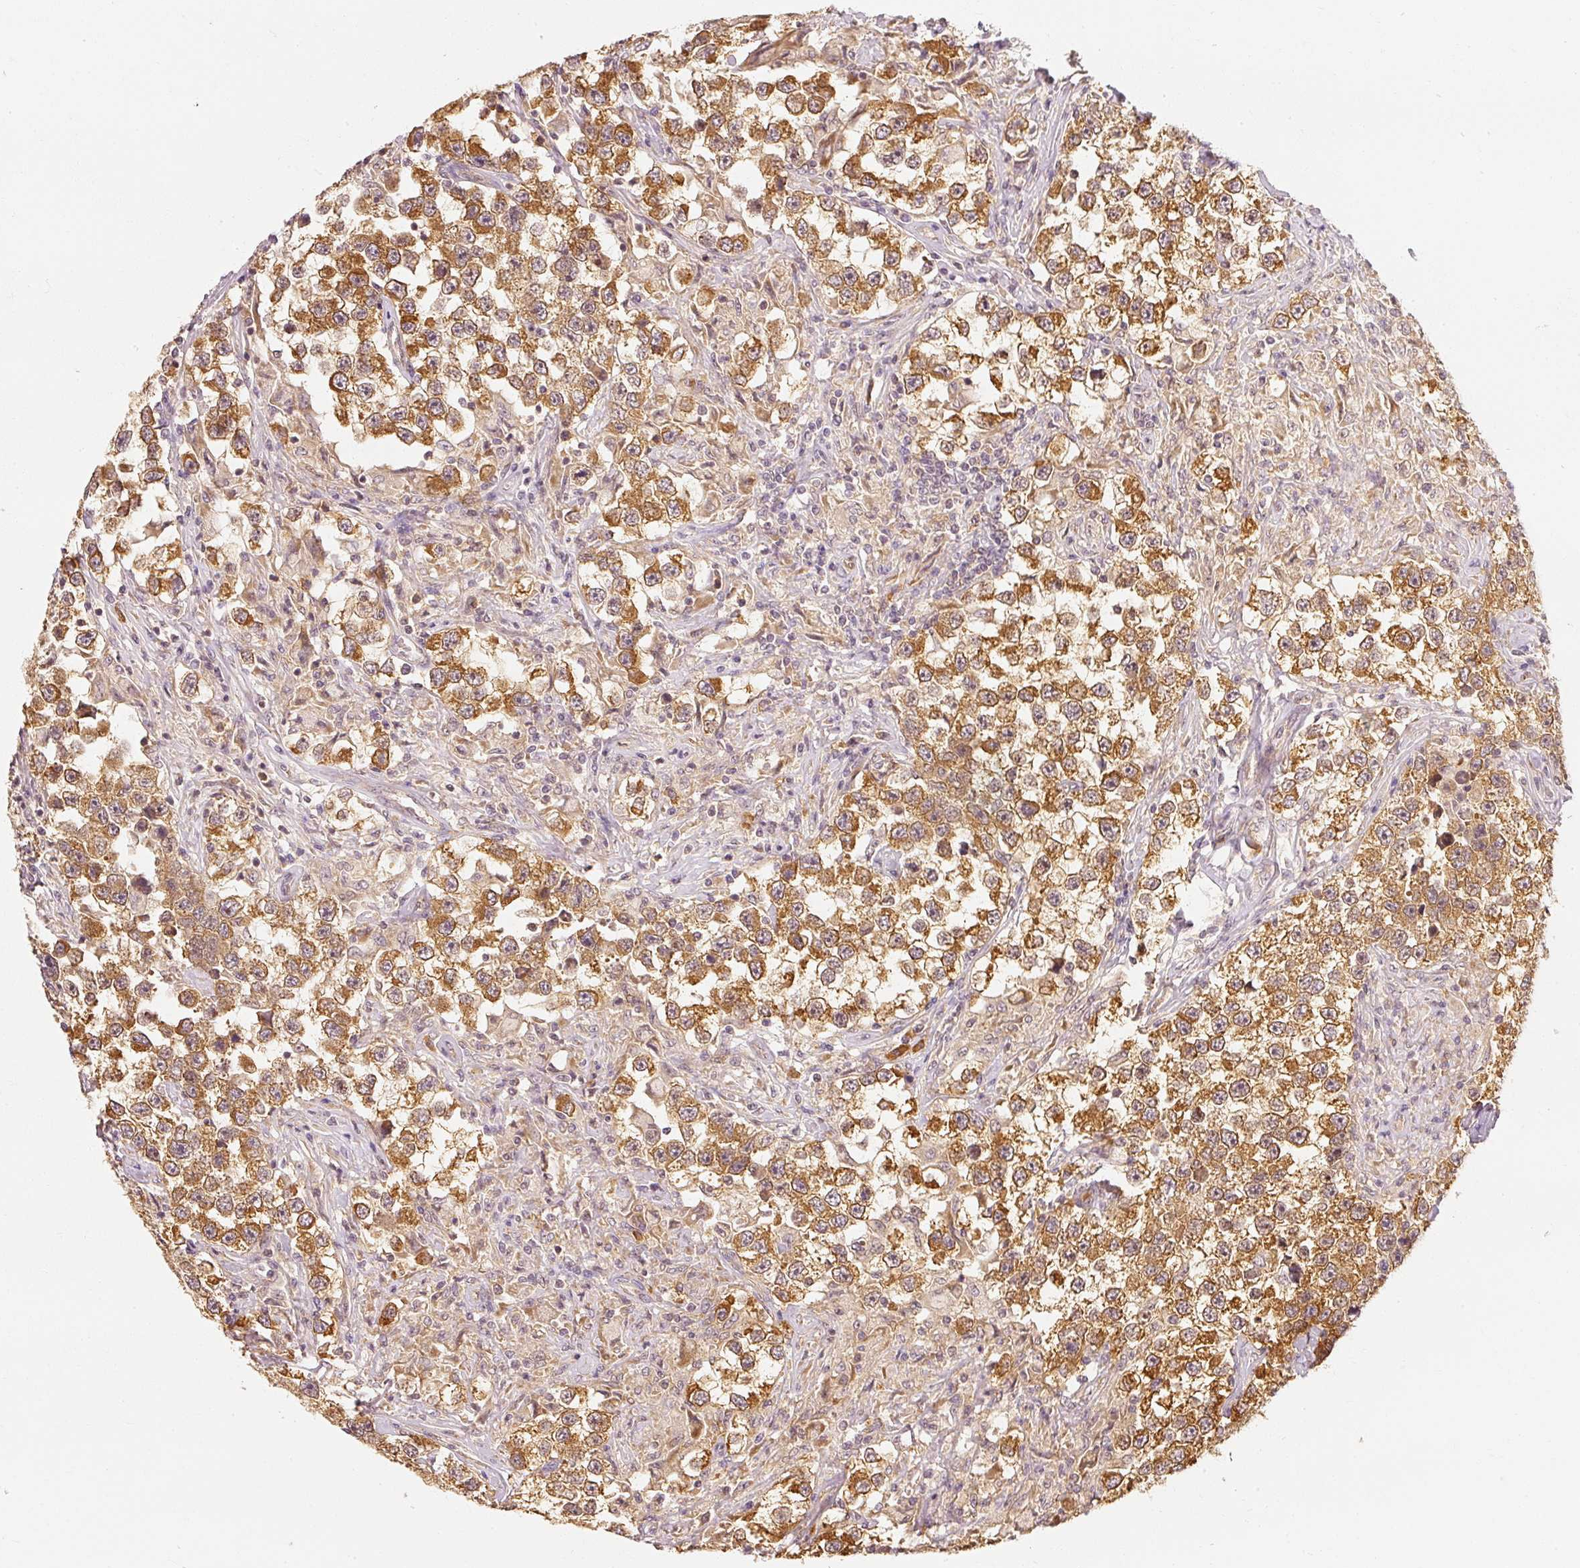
{"staining": {"intensity": "moderate", "quantity": ">75%", "location": "cytoplasmic/membranous"}, "tissue": "testis cancer", "cell_type": "Tumor cells", "image_type": "cancer", "snomed": [{"axis": "morphology", "description": "Seminoma, NOS"}, {"axis": "topography", "description": "Testis"}], "caption": "This micrograph displays immunohistochemistry staining of testis seminoma, with medium moderate cytoplasmic/membranous staining in about >75% of tumor cells.", "gene": "EEF1A2", "patient": {"sex": "male", "age": 46}}